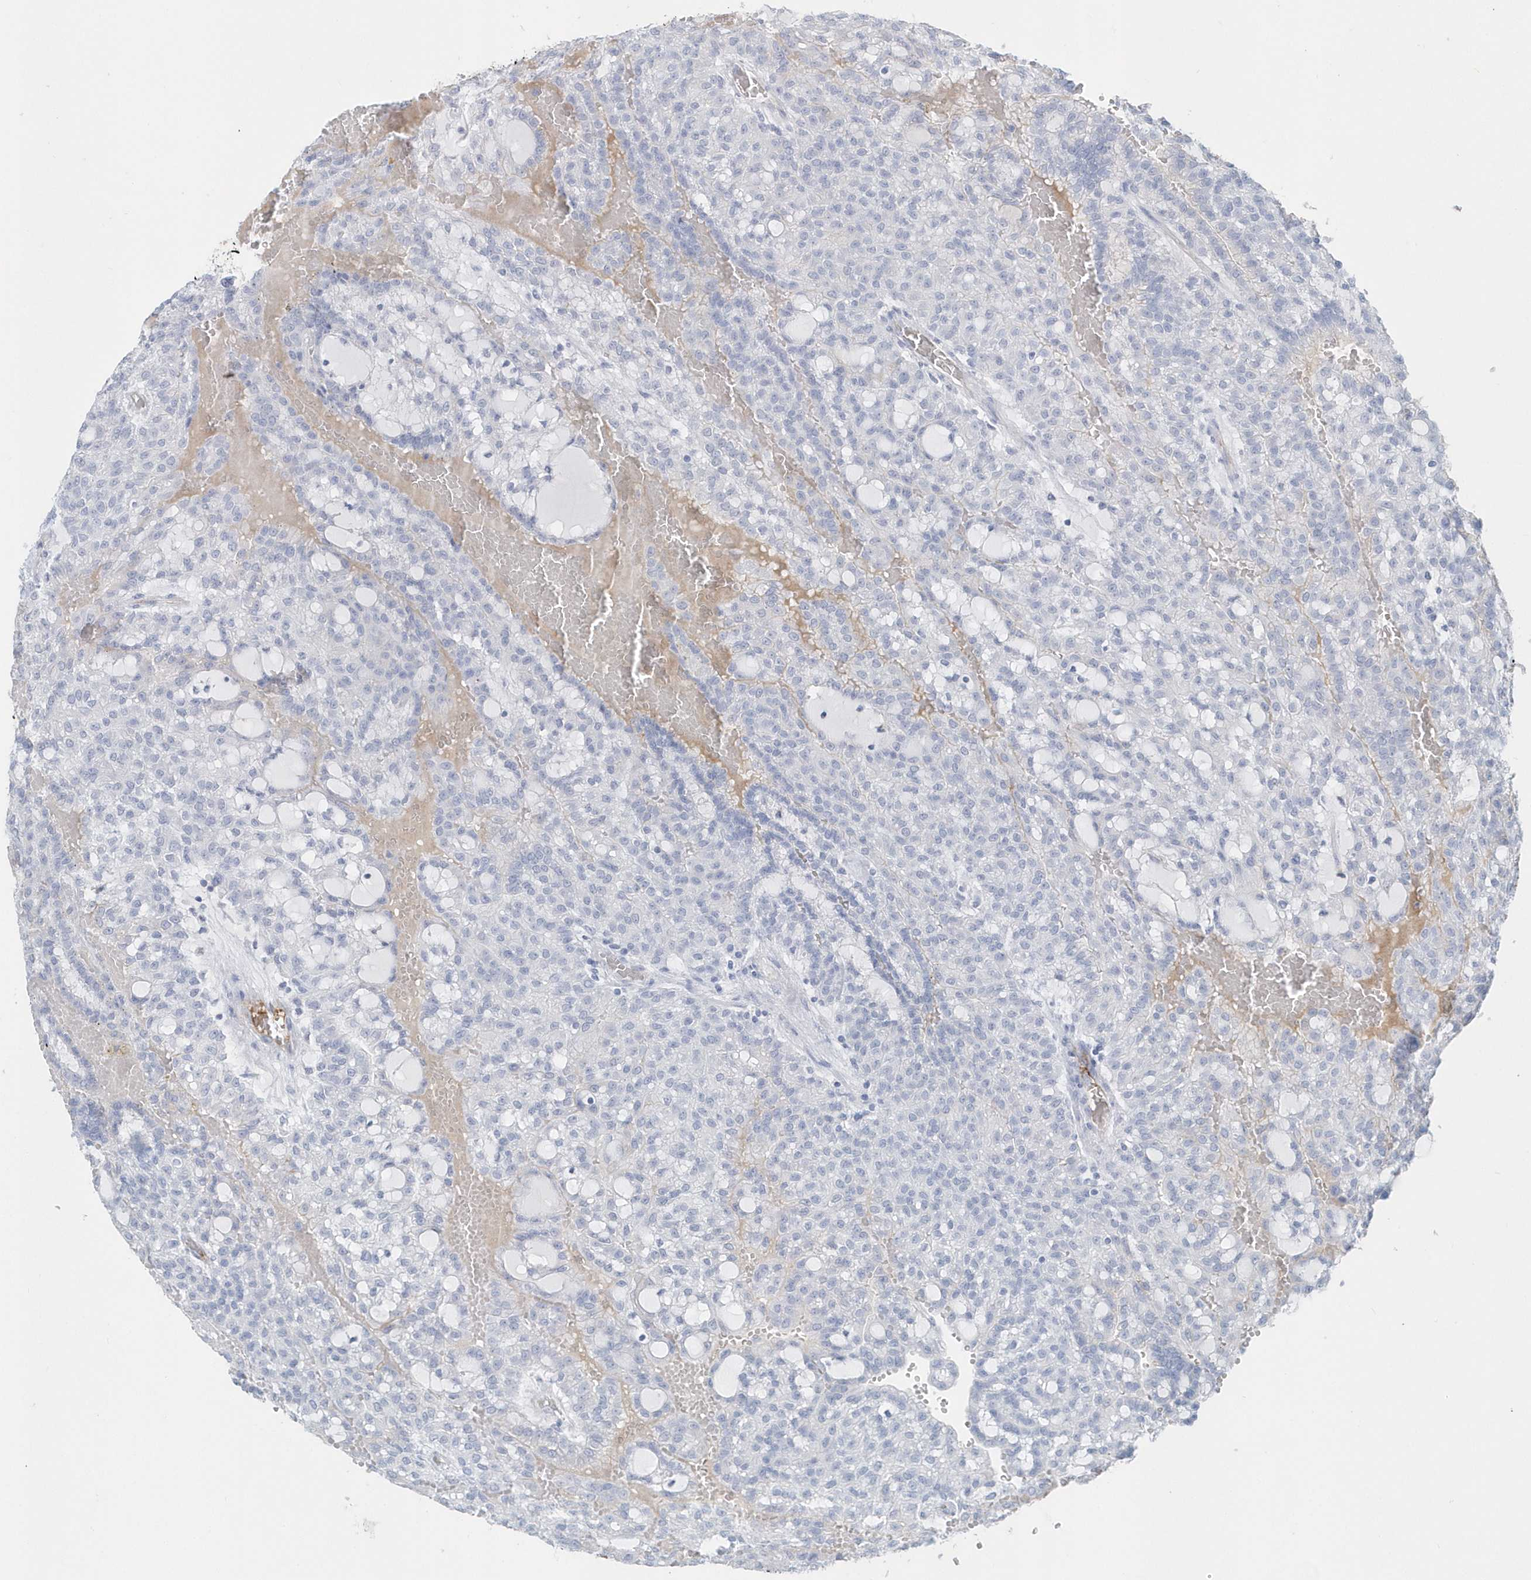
{"staining": {"intensity": "negative", "quantity": "none", "location": "none"}, "tissue": "renal cancer", "cell_type": "Tumor cells", "image_type": "cancer", "snomed": [{"axis": "morphology", "description": "Adenocarcinoma, NOS"}, {"axis": "topography", "description": "Kidney"}], "caption": "This is an IHC micrograph of human renal adenocarcinoma. There is no positivity in tumor cells.", "gene": "JCHAIN", "patient": {"sex": "male", "age": 63}}